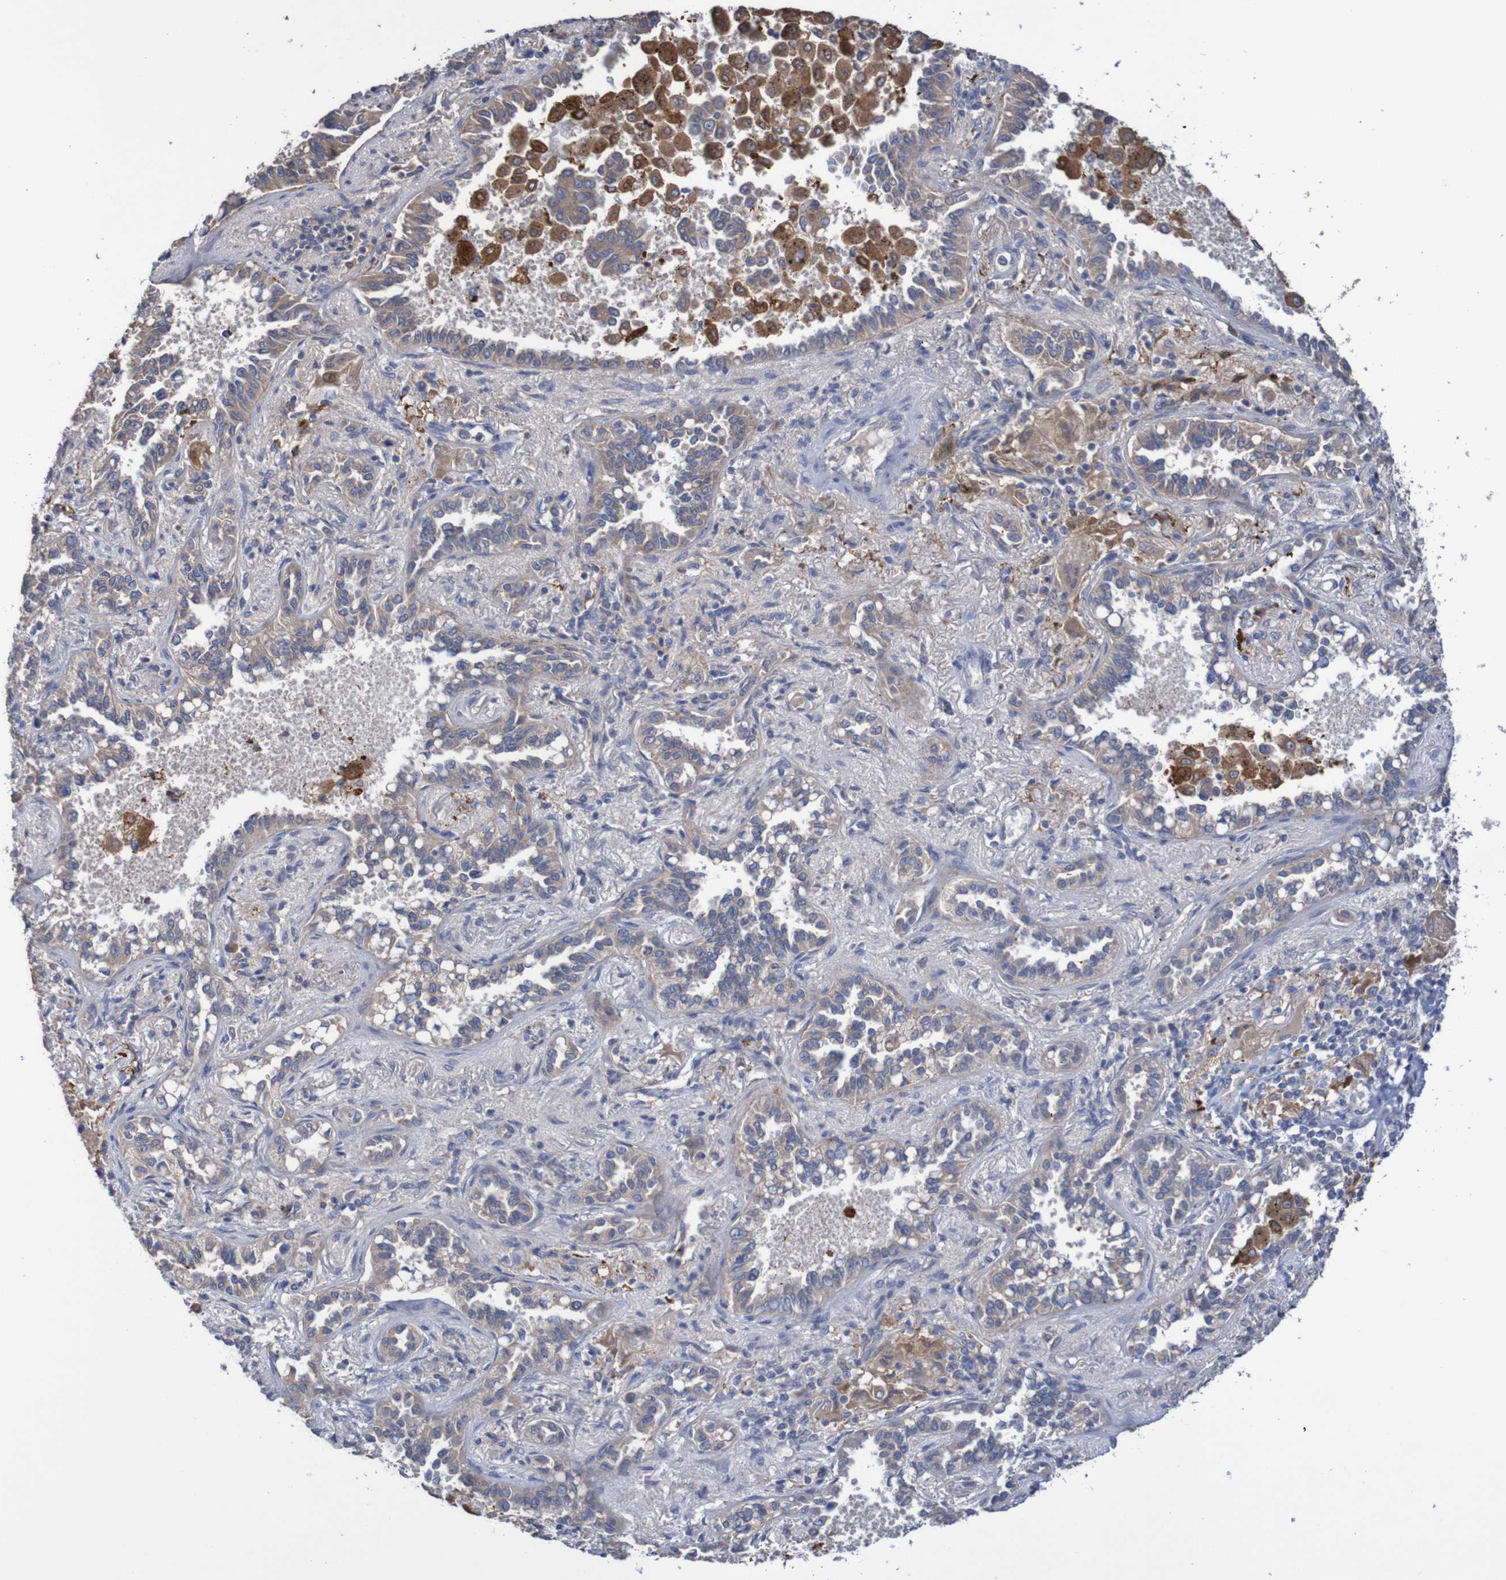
{"staining": {"intensity": "weak", "quantity": ">75%", "location": "cytoplasmic/membranous"}, "tissue": "lung cancer", "cell_type": "Tumor cells", "image_type": "cancer", "snomed": [{"axis": "morphology", "description": "Normal tissue, NOS"}, {"axis": "morphology", "description": "Adenocarcinoma, NOS"}, {"axis": "topography", "description": "Lung"}], "caption": "Lung adenocarcinoma stained with immunohistochemistry exhibits weak cytoplasmic/membranous expression in about >75% of tumor cells.", "gene": "PHYH", "patient": {"sex": "male", "age": 59}}